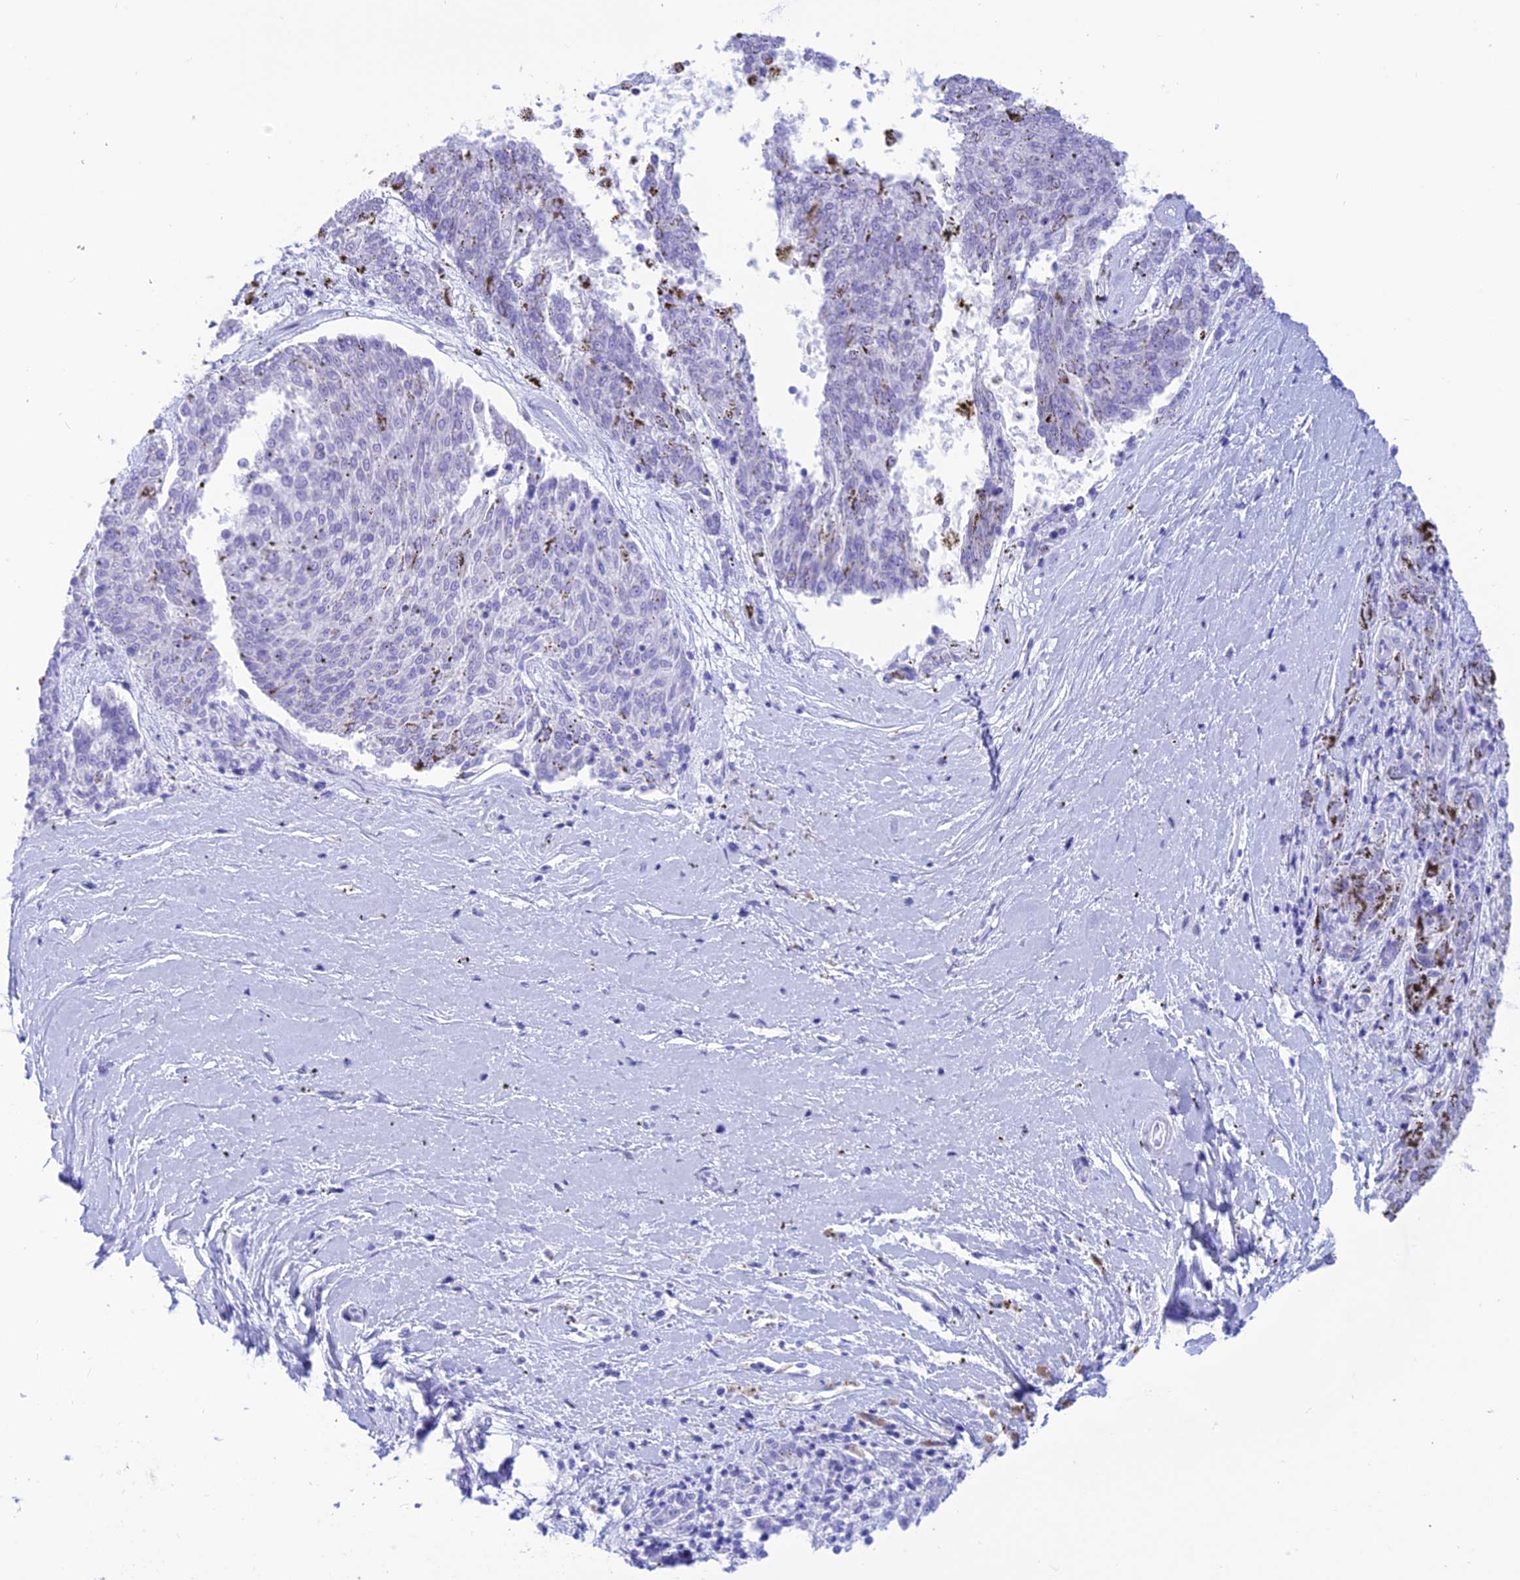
{"staining": {"intensity": "negative", "quantity": "none", "location": "none"}, "tissue": "melanoma", "cell_type": "Tumor cells", "image_type": "cancer", "snomed": [{"axis": "morphology", "description": "Malignant melanoma, NOS"}, {"axis": "topography", "description": "Skin"}], "caption": "An image of human melanoma is negative for staining in tumor cells.", "gene": "GLYATL1", "patient": {"sex": "female", "age": 72}}